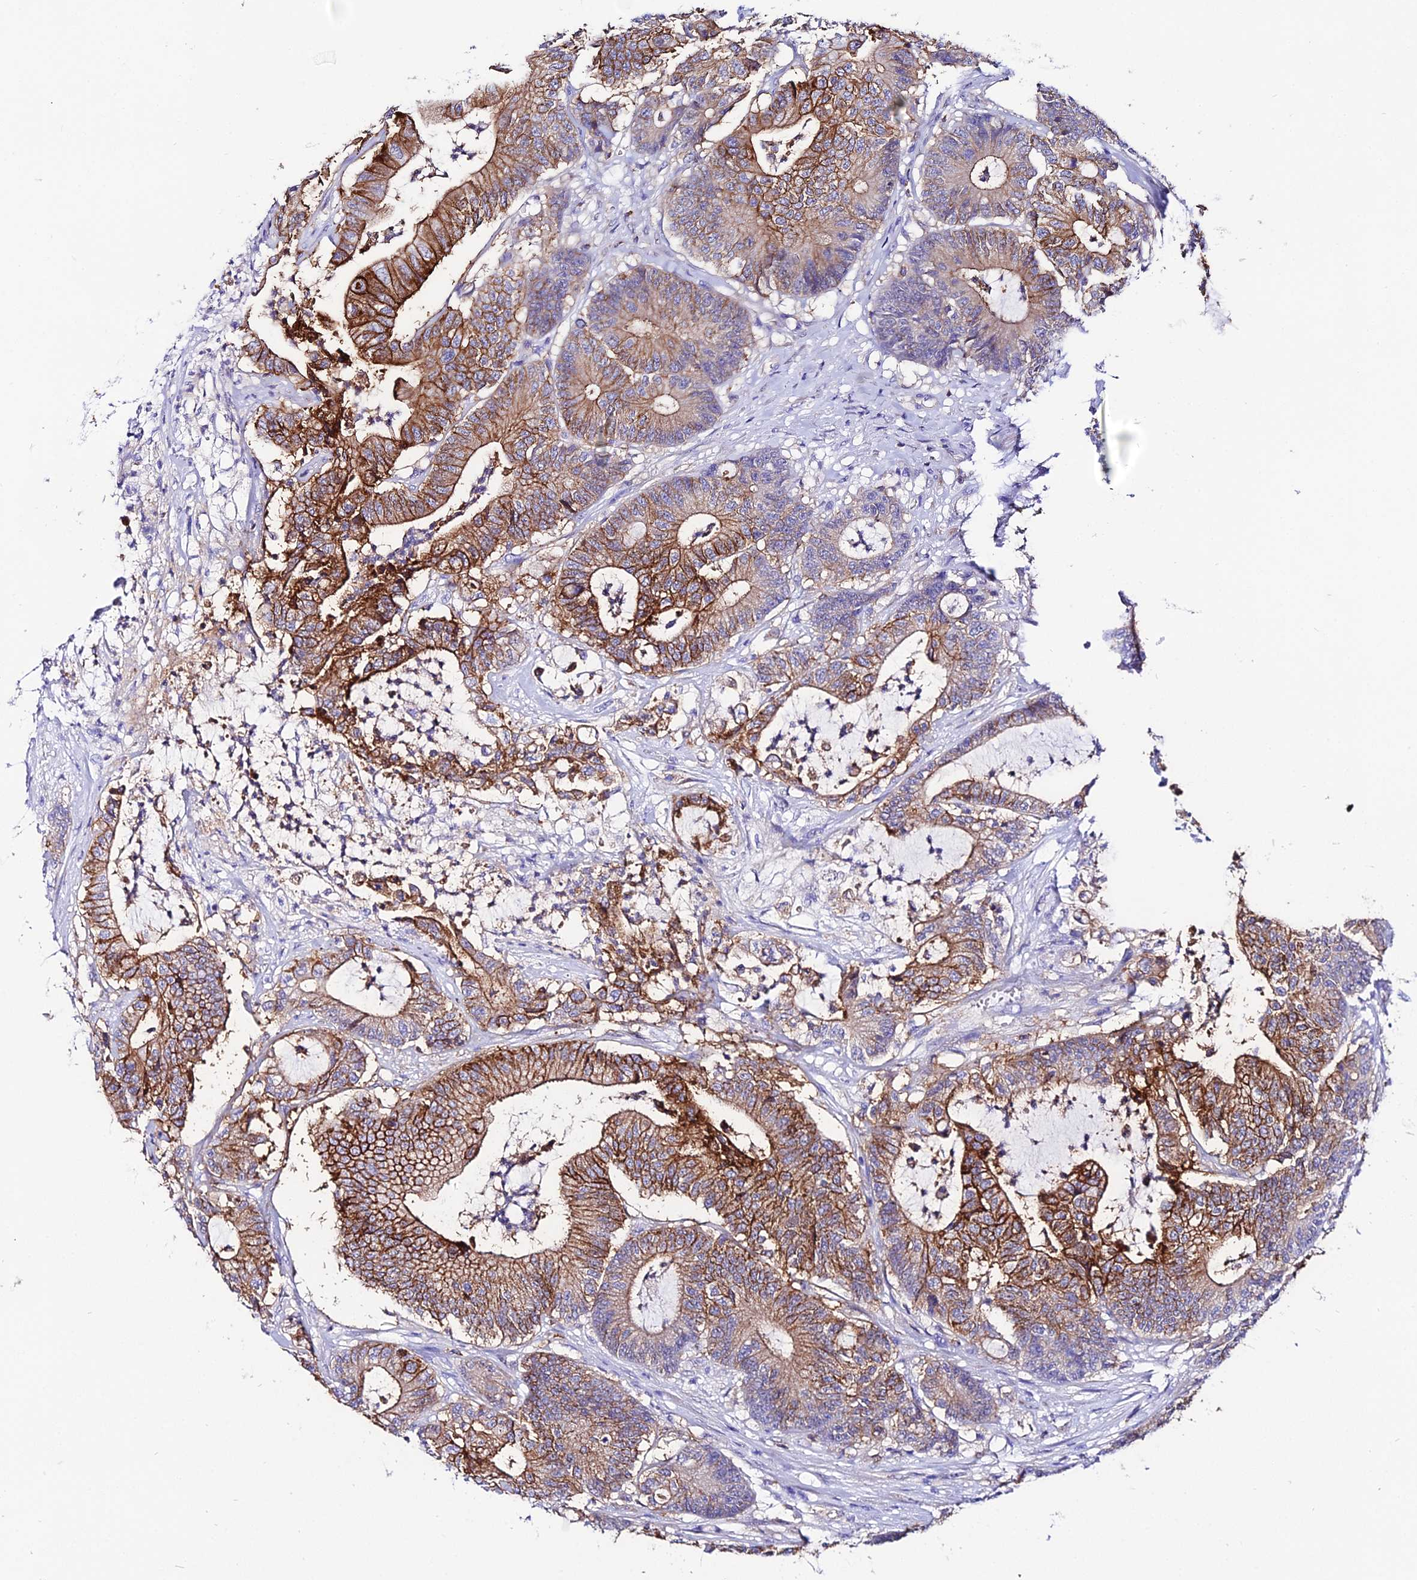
{"staining": {"intensity": "strong", "quantity": ">75%", "location": "cytoplasmic/membranous"}, "tissue": "colorectal cancer", "cell_type": "Tumor cells", "image_type": "cancer", "snomed": [{"axis": "morphology", "description": "Adenocarcinoma, NOS"}, {"axis": "topography", "description": "Colon"}], "caption": "The photomicrograph reveals a brown stain indicating the presence of a protein in the cytoplasmic/membranous of tumor cells in colorectal adenocarcinoma. Nuclei are stained in blue.", "gene": "S100A16", "patient": {"sex": "female", "age": 84}}